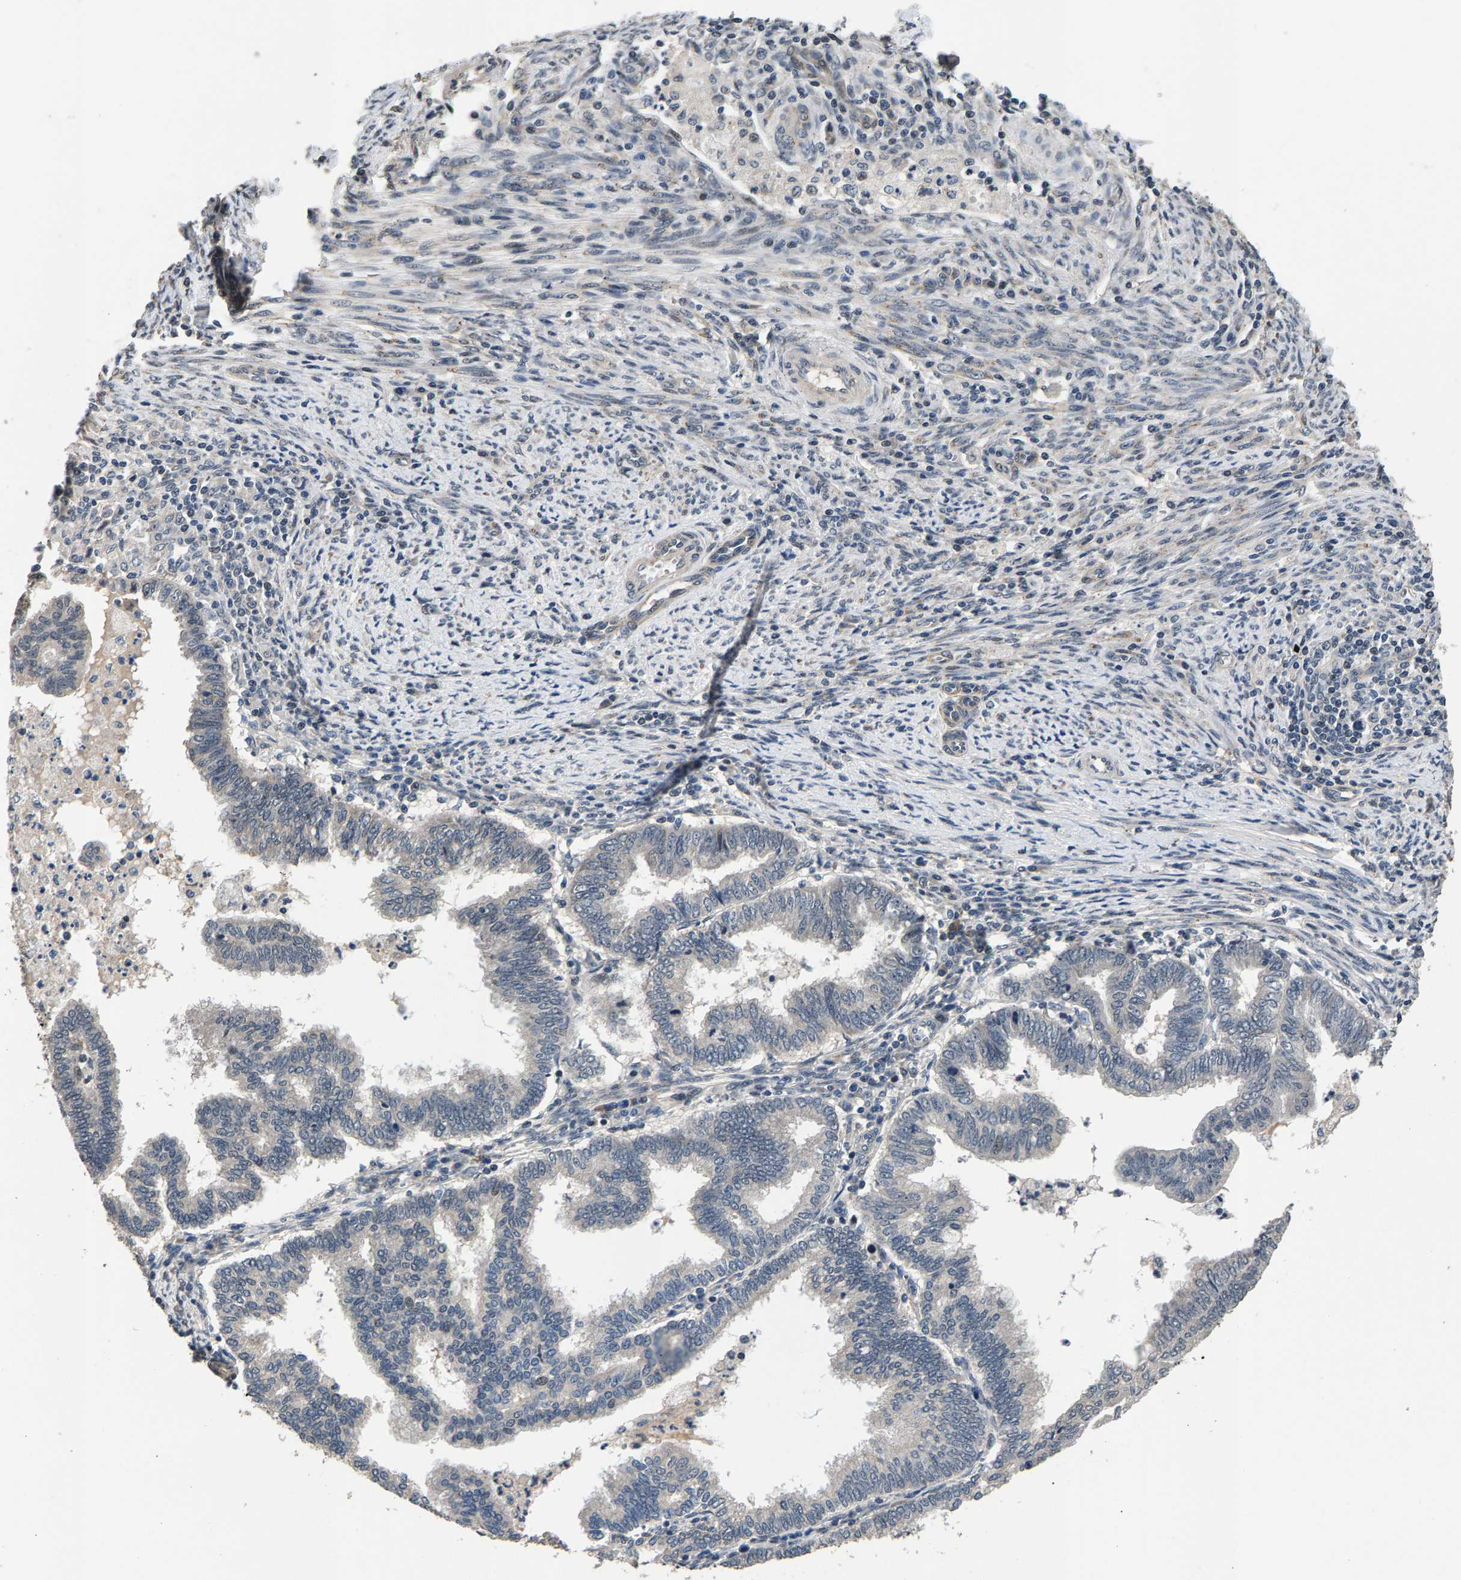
{"staining": {"intensity": "negative", "quantity": "none", "location": "none"}, "tissue": "endometrial cancer", "cell_type": "Tumor cells", "image_type": "cancer", "snomed": [{"axis": "morphology", "description": "Polyp, NOS"}, {"axis": "morphology", "description": "Adenocarcinoma, NOS"}, {"axis": "morphology", "description": "Adenoma, NOS"}, {"axis": "topography", "description": "Endometrium"}], "caption": "Immunohistochemical staining of human polyp (endometrial) demonstrates no significant expression in tumor cells.", "gene": "RBM33", "patient": {"sex": "female", "age": 79}}